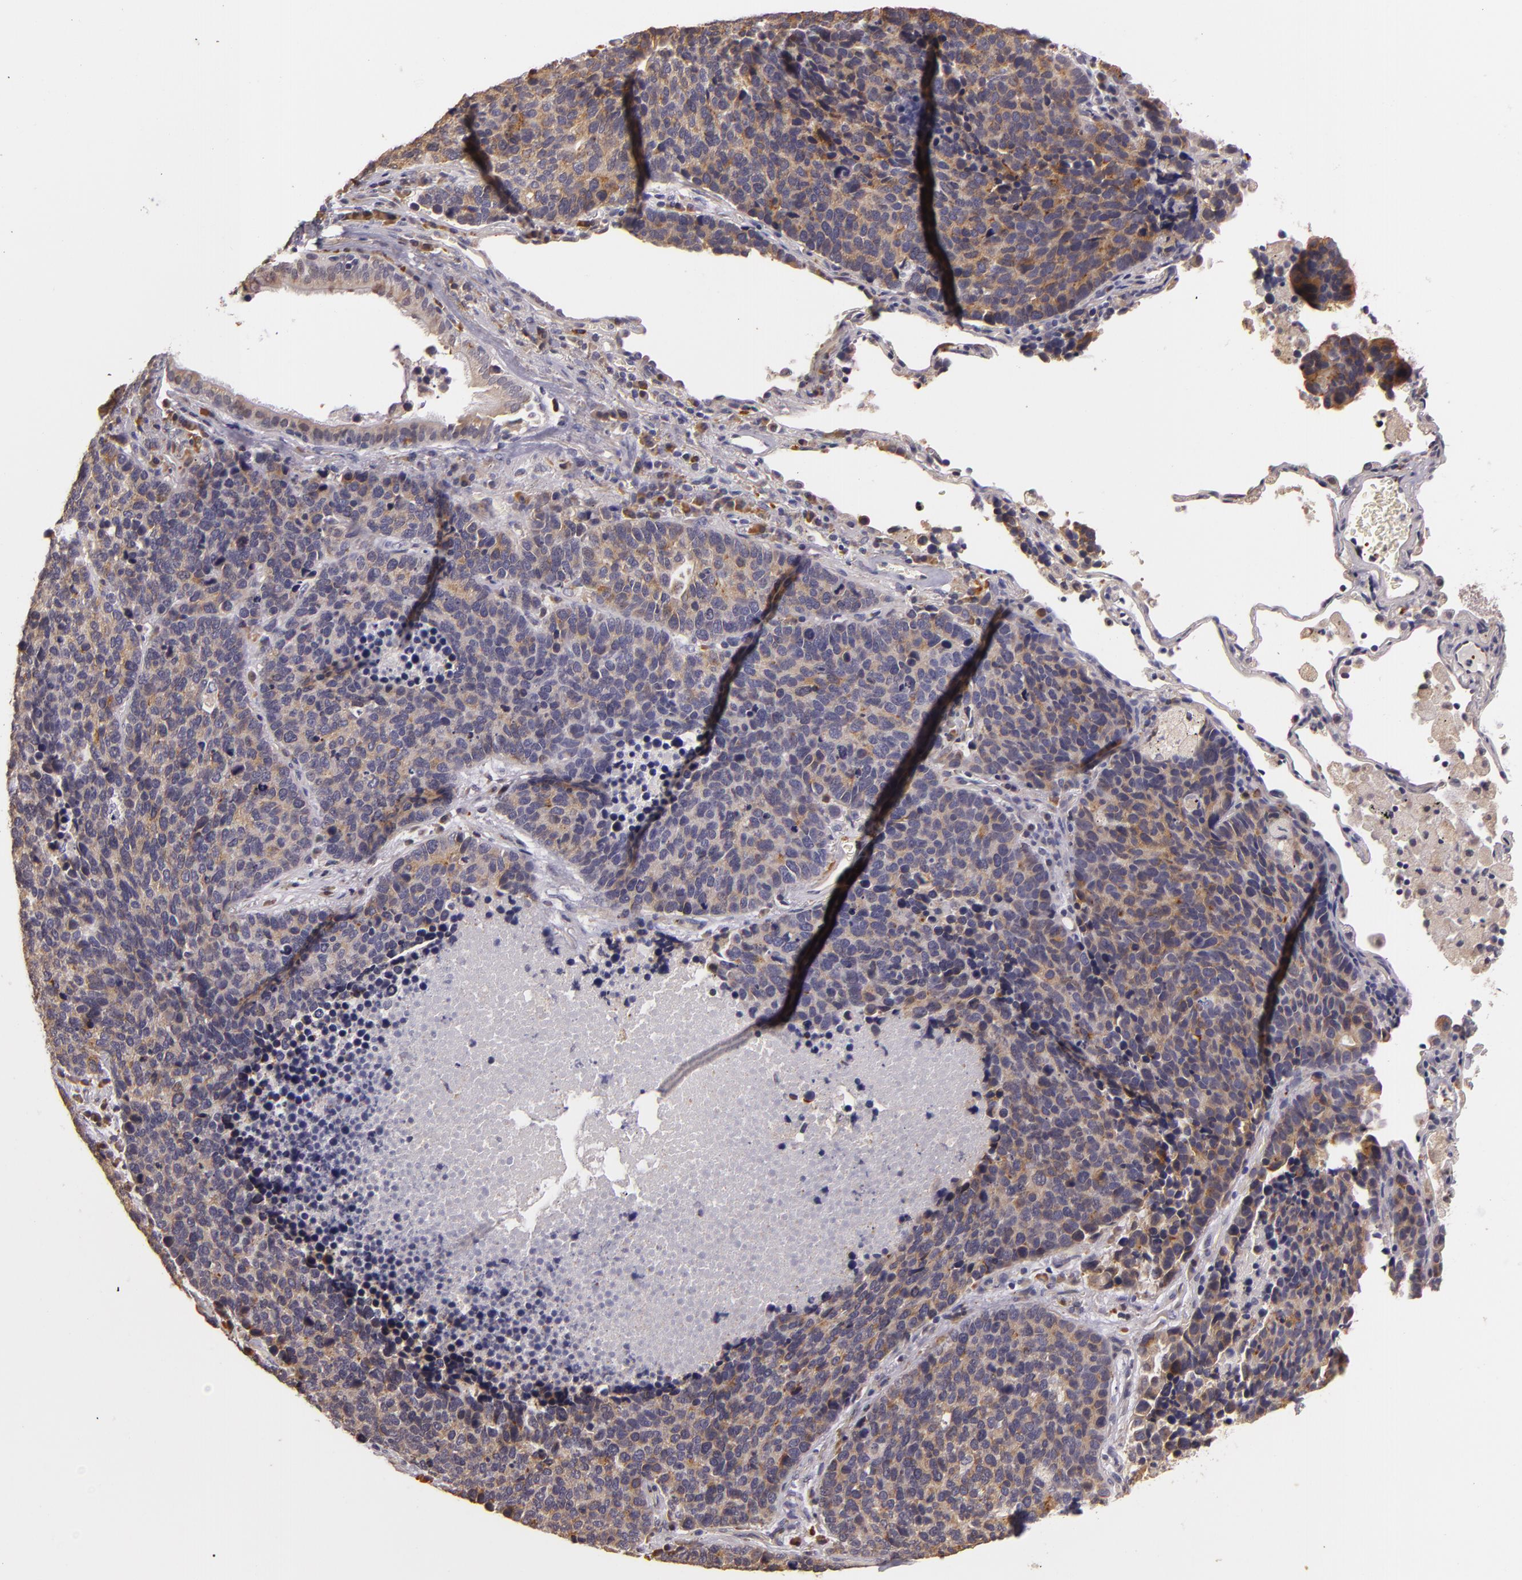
{"staining": {"intensity": "moderate", "quantity": "<25%", "location": "cytoplasmic/membranous"}, "tissue": "lung cancer", "cell_type": "Tumor cells", "image_type": "cancer", "snomed": [{"axis": "morphology", "description": "Neoplasm, malignant, NOS"}, {"axis": "topography", "description": "Lung"}], "caption": "Malignant neoplasm (lung) stained with a protein marker exhibits moderate staining in tumor cells.", "gene": "SYTL4", "patient": {"sex": "female", "age": 75}}